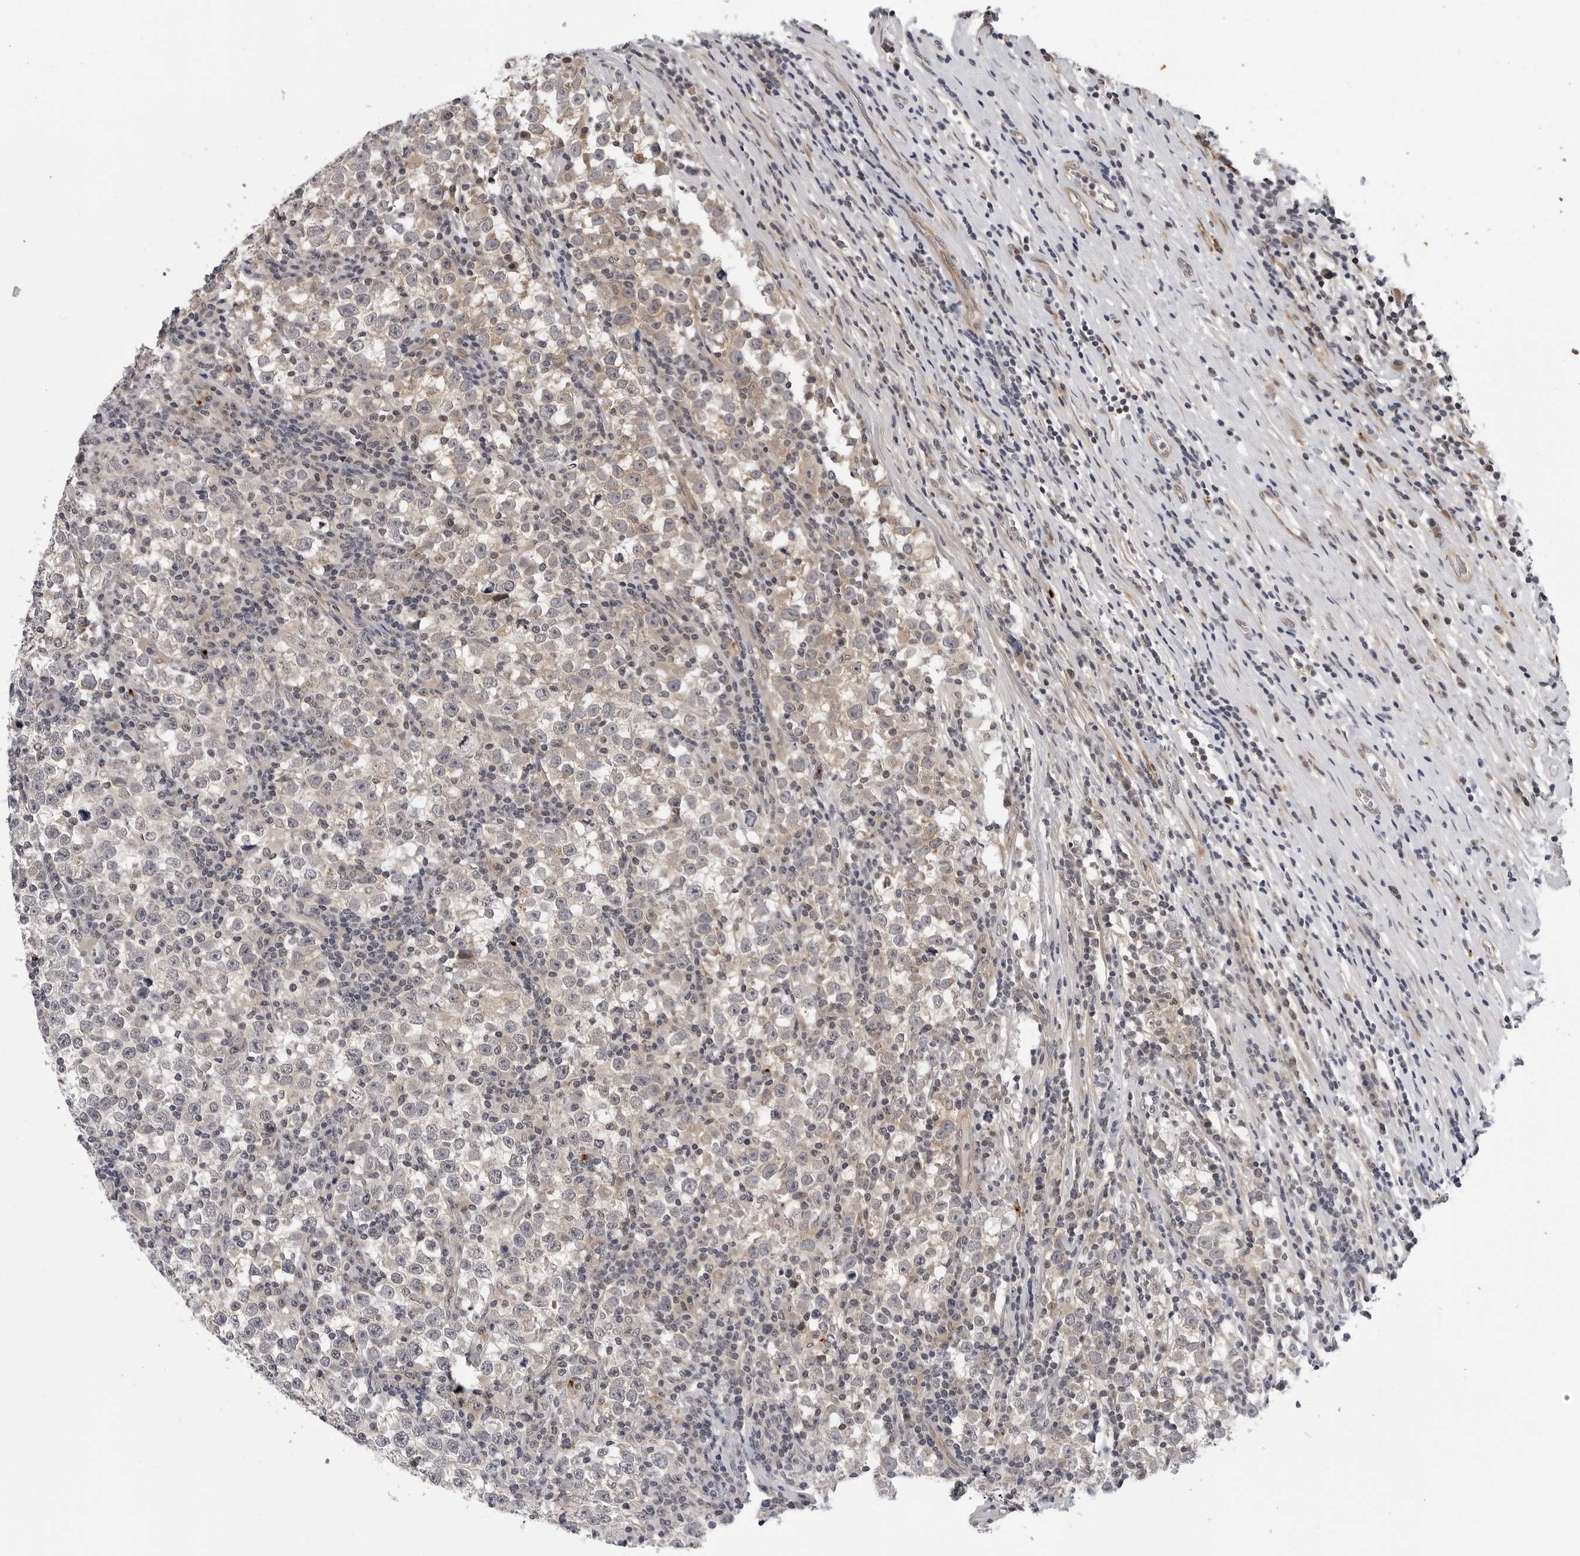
{"staining": {"intensity": "negative", "quantity": "none", "location": "none"}, "tissue": "testis cancer", "cell_type": "Tumor cells", "image_type": "cancer", "snomed": [{"axis": "morphology", "description": "Normal tissue, NOS"}, {"axis": "morphology", "description": "Seminoma, NOS"}, {"axis": "topography", "description": "Testis"}], "caption": "The micrograph exhibits no significant expression in tumor cells of testis cancer. Brightfield microscopy of immunohistochemistry (IHC) stained with DAB (brown) and hematoxylin (blue), captured at high magnification.", "gene": "KIAA1614", "patient": {"sex": "male", "age": 43}}